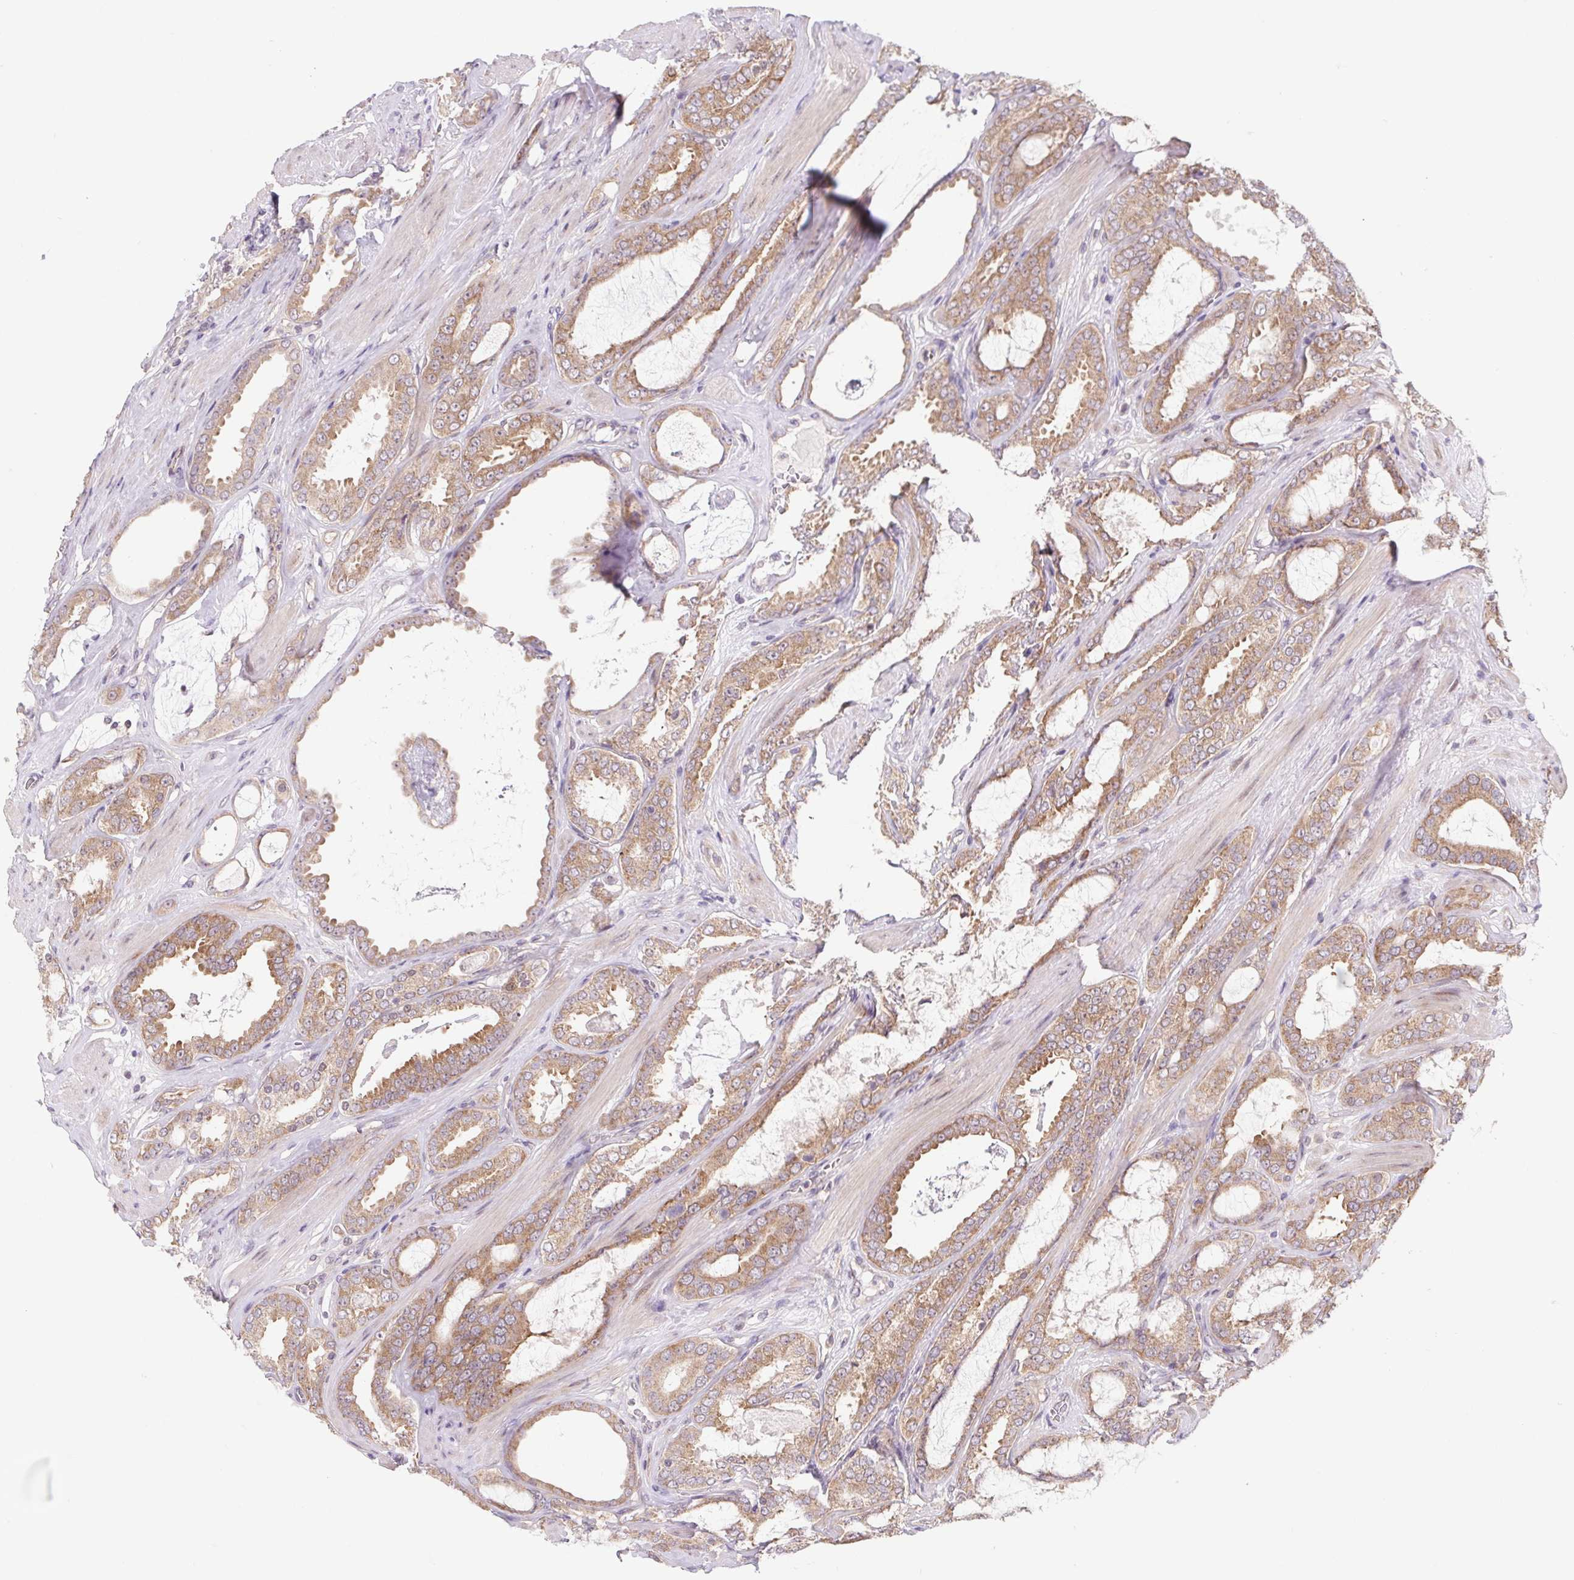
{"staining": {"intensity": "moderate", "quantity": ">75%", "location": "cytoplasmic/membranous"}, "tissue": "prostate cancer", "cell_type": "Tumor cells", "image_type": "cancer", "snomed": [{"axis": "morphology", "description": "Adenocarcinoma, High grade"}, {"axis": "topography", "description": "Prostate"}], "caption": "A medium amount of moderate cytoplasmic/membranous staining is appreciated in about >75% of tumor cells in prostate adenocarcinoma (high-grade) tissue.", "gene": "HFE", "patient": {"sex": "male", "age": 63}}